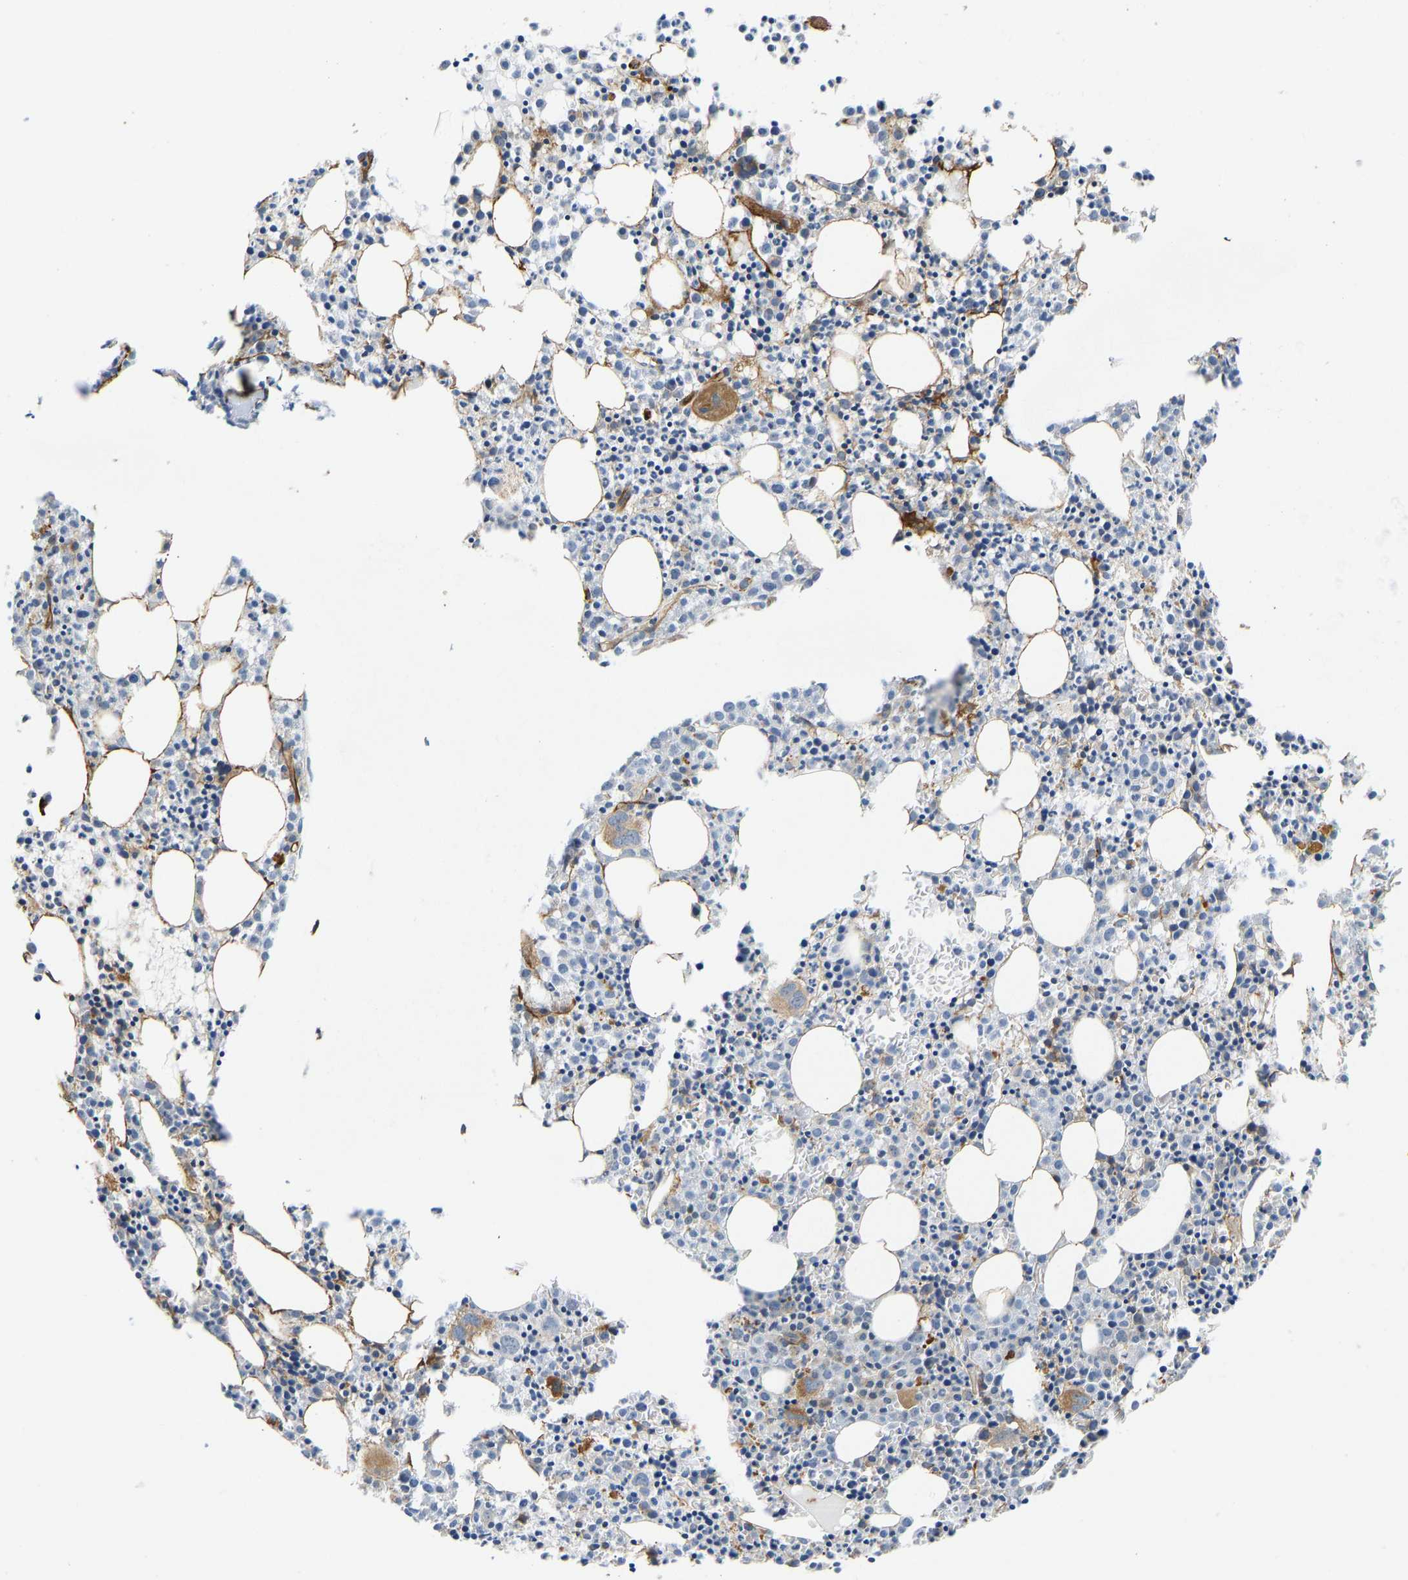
{"staining": {"intensity": "strong", "quantity": "<25%", "location": "cytoplasmic/membranous"}, "tissue": "bone marrow", "cell_type": "Hematopoietic cells", "image_type": "normal", "snomed": [{"axis": "morphology", "description": "Normal tissue, NOS"}, {"axis": "morphology", "description": "Inflammation, NOS"}, {"axis": "topography", "description": "Bone marrow"}], "caption": "The immunohistochemical stain shows strong cytoplasmic/membranous positivity in hematopoietic cells of normal bone marrow.", "gene": "RESF1", "patient": {"sex": "male", "age": 25}}